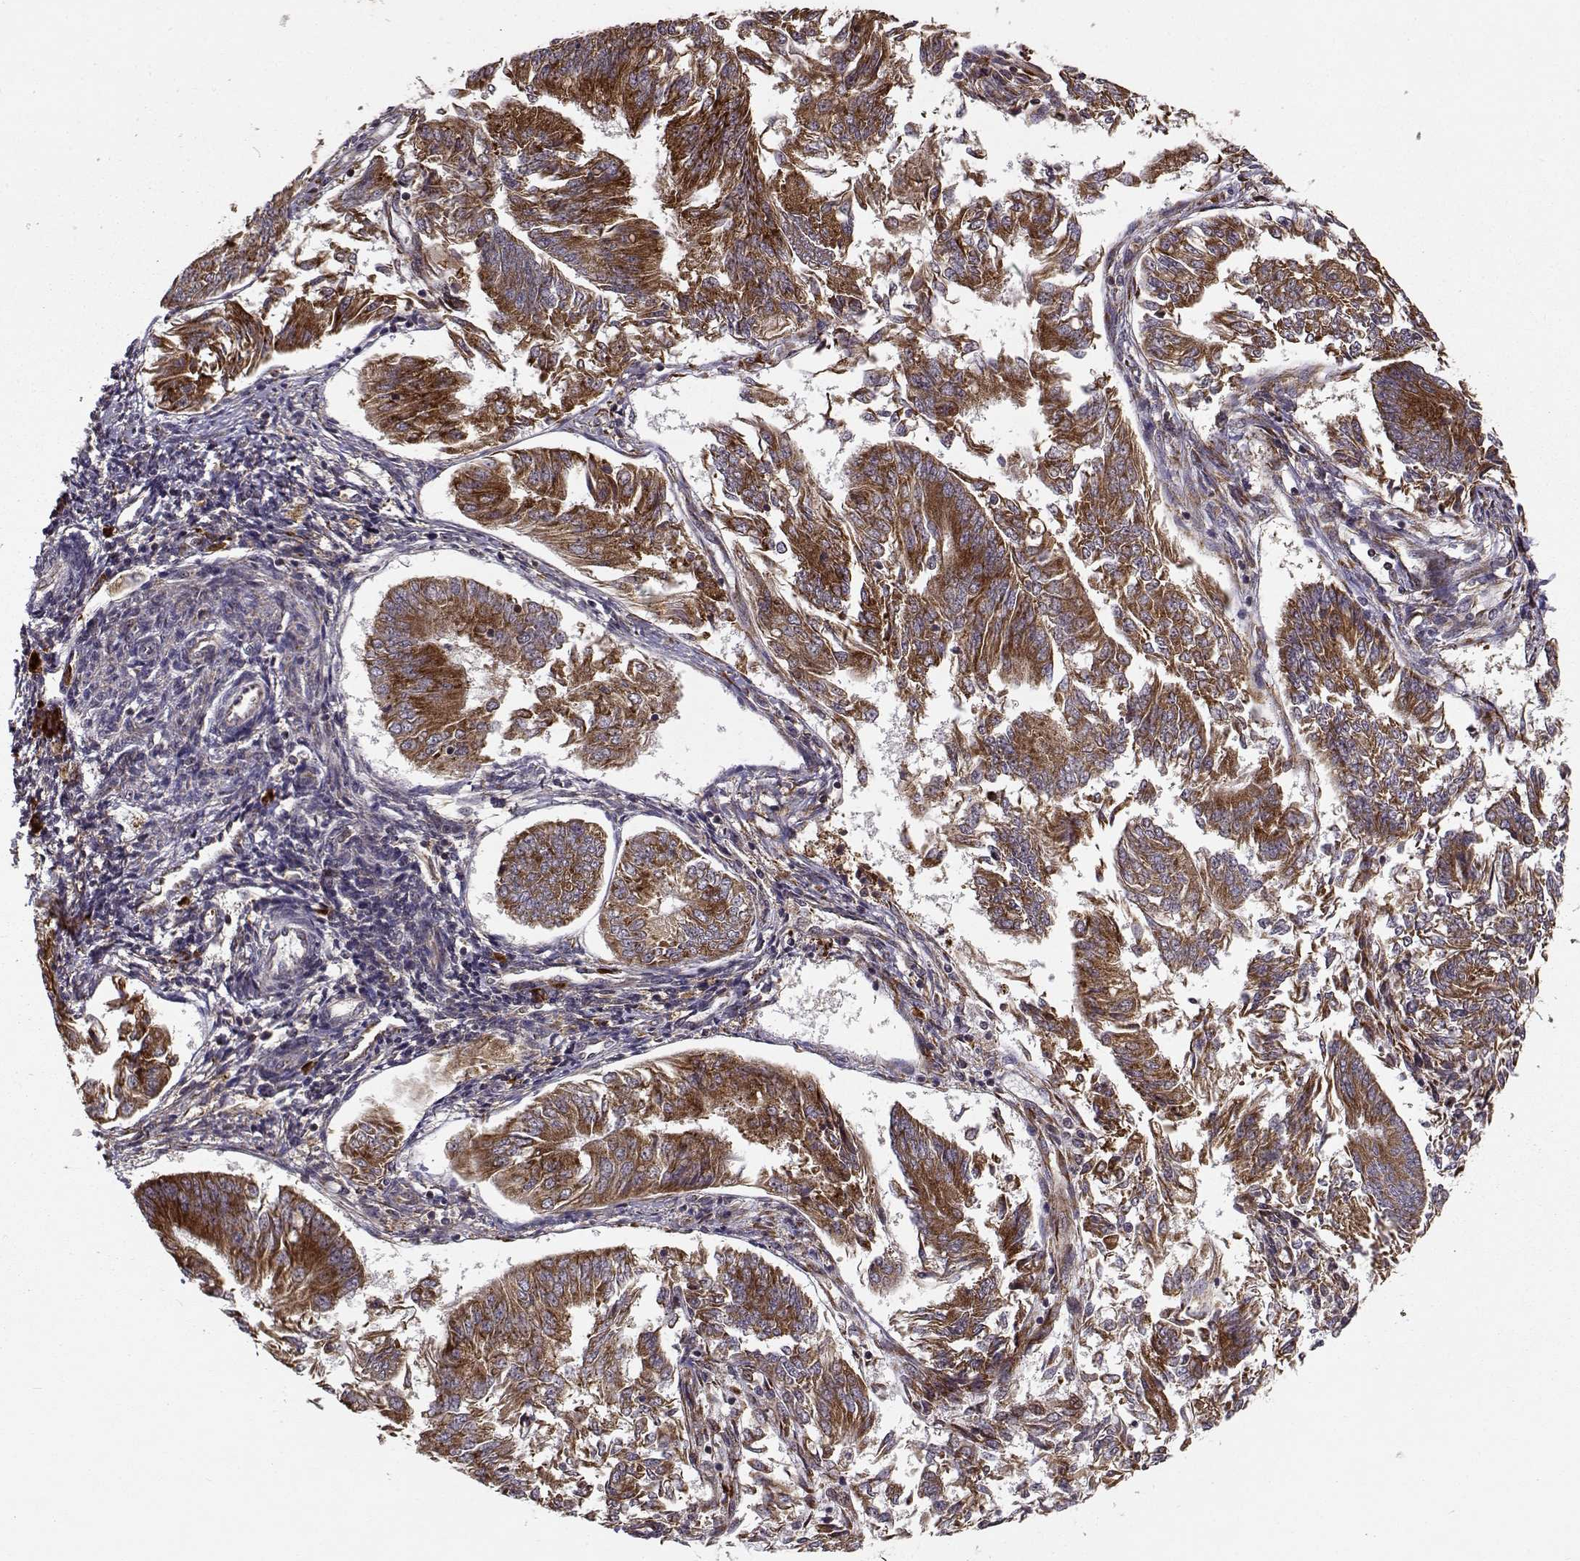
{"staining": {"intensity": "strong", "quantity": ">75%", "location": "cytoplasmic/membranous"}, "tissue": "endometrial cancer", "cell_type": "Tumor cells", "image_type": "cancer", "snomed": [{"axis": "morphology", "description": "Adenocarcinoma, NOS"}, {"axis": "topography", "description": "Endometrium"}], "caption": "DAB (3,3'-diaminobenzidine) immunohistochemical staining of human endometrial cancer displays strong cytoplasmic/membranous protein staining in approximately >75% of tumor cells. Nuclei are stained in blue.", "gene": "RPL31", "patient": {"sex": "female", "age": 58}}